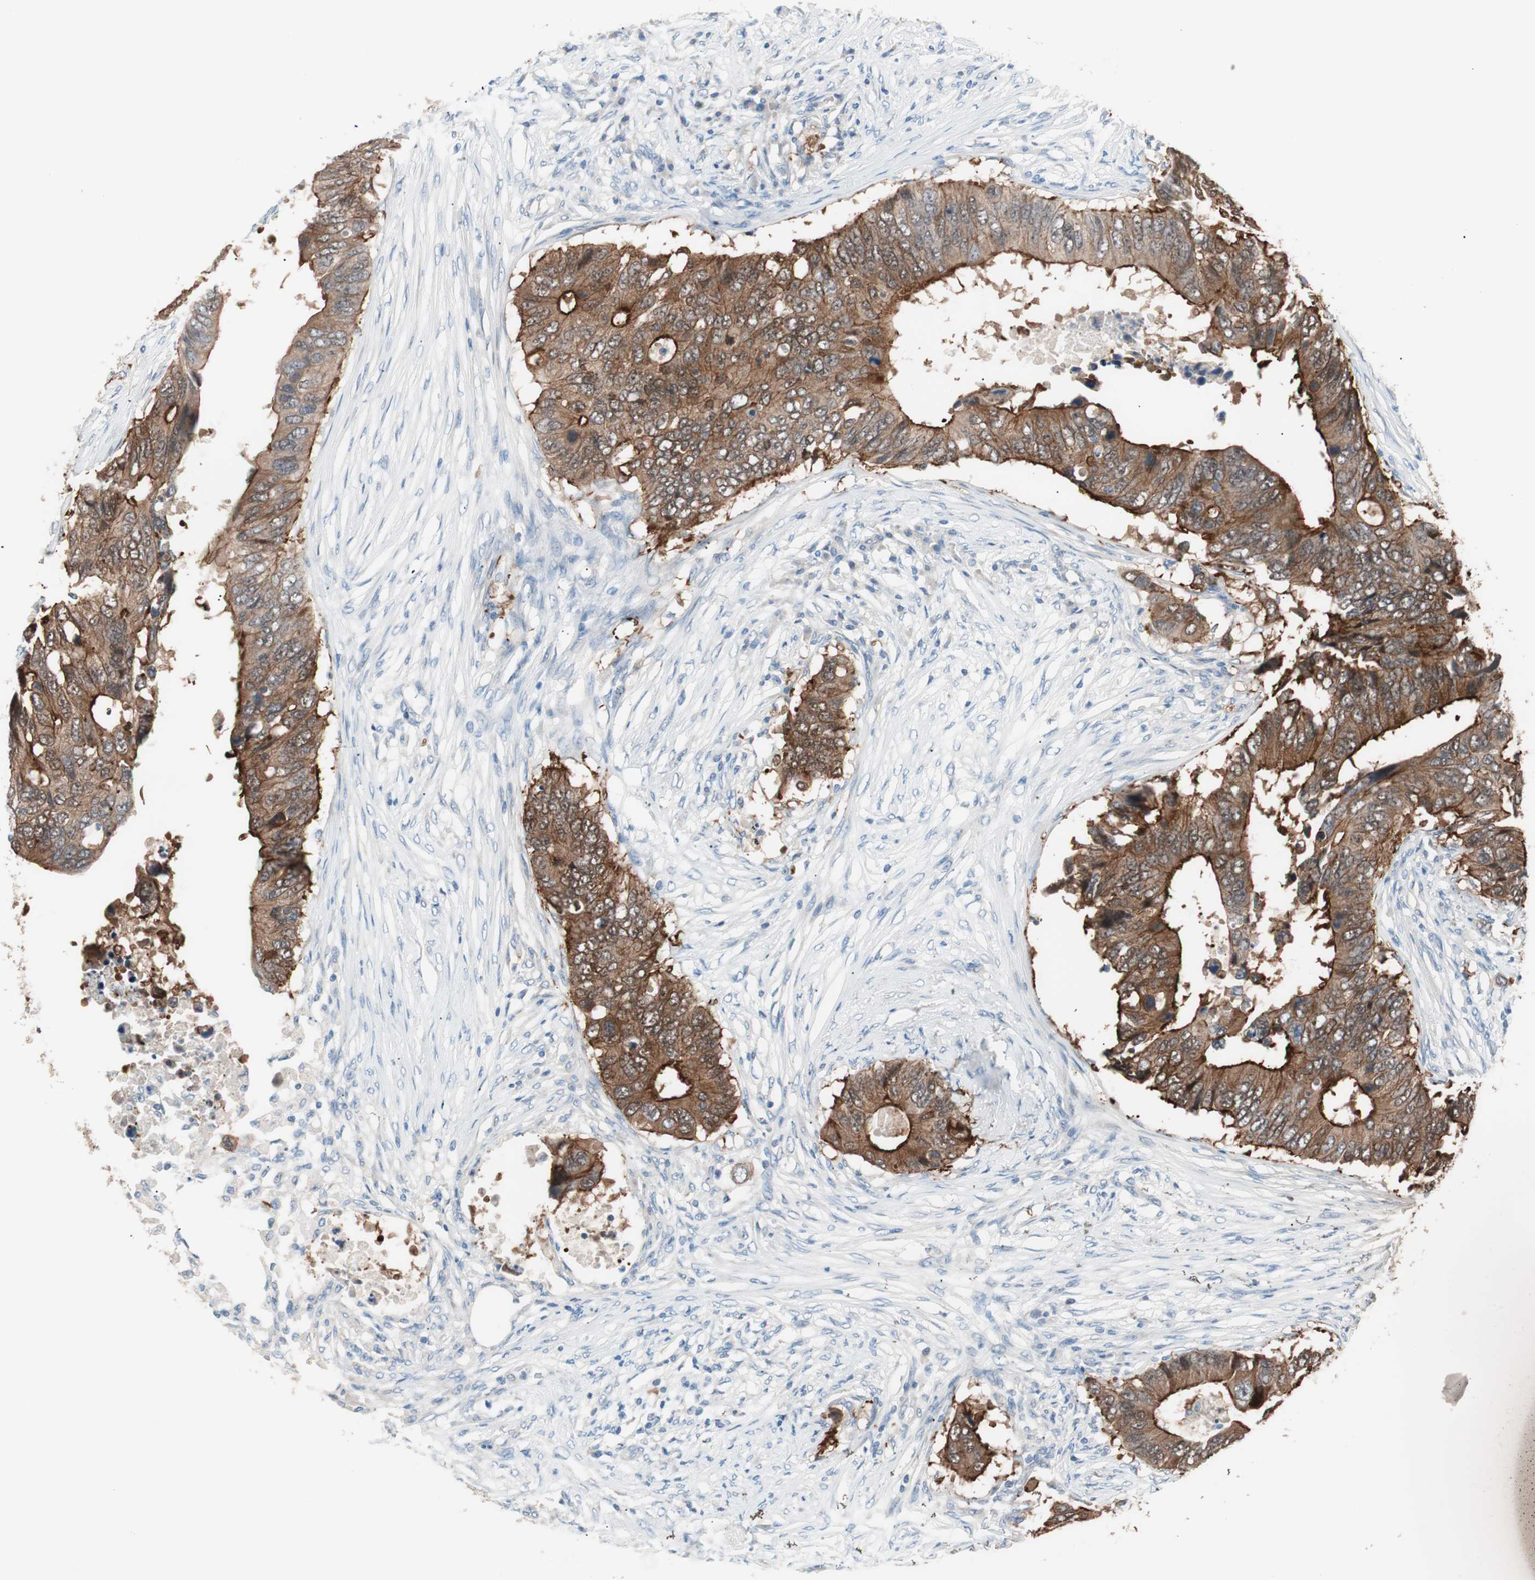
{"staining": {"intensity": "strong", "quantity": ">75%", "location": "cytoplasmic/membranous"}, "tissue": "colorectal cancer", "cell_type": "Tumor cells", "image_type": "cancer", "snomed": [{"axis": "morphology", "description": "Adenocarcinoma, NOS"}, {"axis": "topography", "description": "Colon"}], "caption": "Immunohistochemistry of adenocarcinoma (colorectal) exhibits high levels of strong cytoplasmic/membranous expression in approximately >75% of tumor cells.", "gene": "VIL1", "patient": {"sex": "male", "age": 71}}